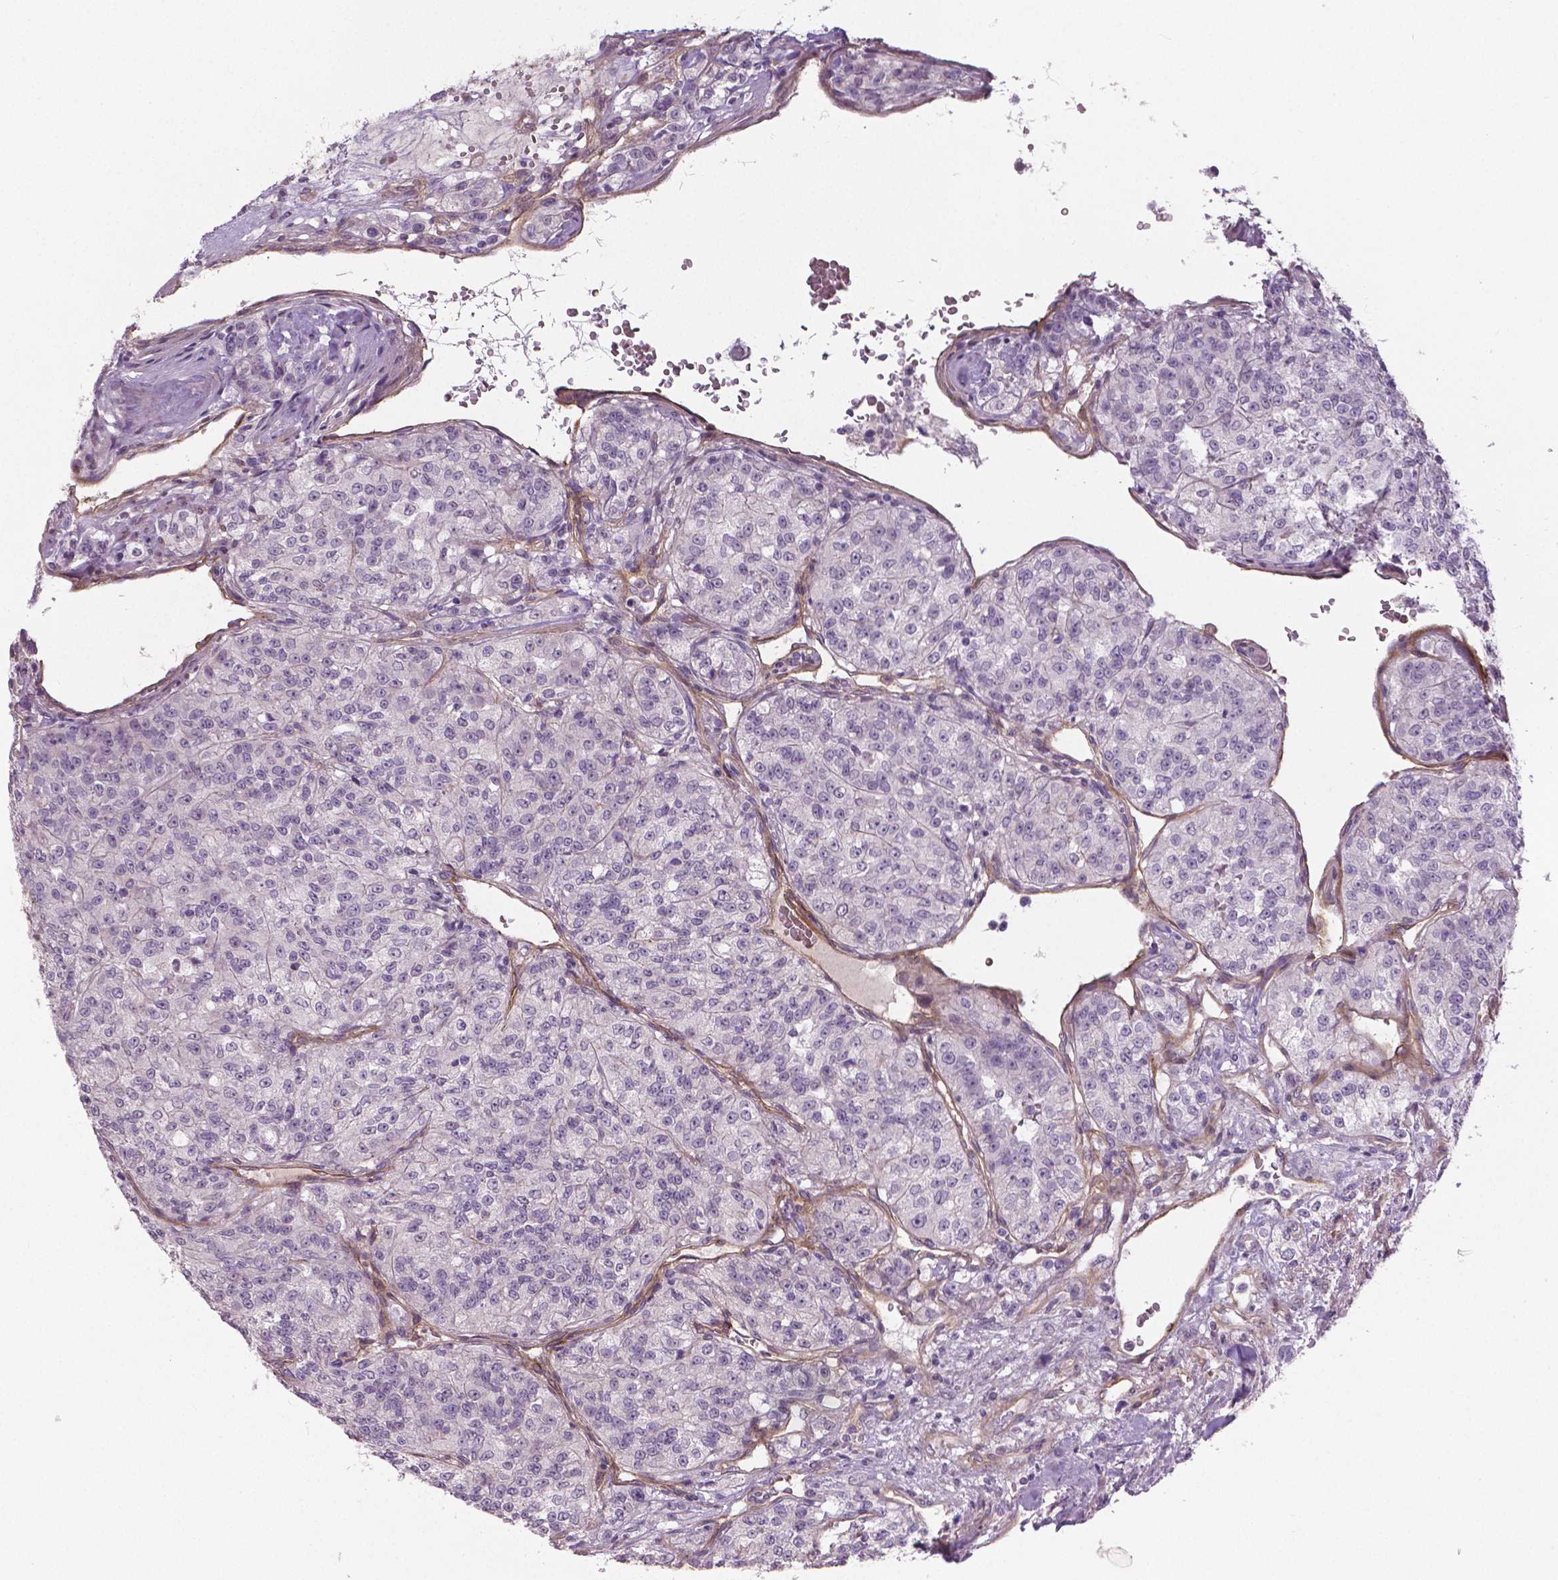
{"staining": {"intensity": "negative", "quantity": "none", "location": "none"}, "tissue": "renal cancer", "cell_type": "Tumor cells", "image_type": "cancer", "snomed": [{"axis": "morphology", "description": "Adenocarcinoma, NOS"}, {"axis": "topography", "description": "Kidney"}], "caption": "This is an IHC histopathology image of renal cancer. There is no staining in tumor cells.", "gene": "FLT1", "patient": {"sex": "female", "age": 63}}